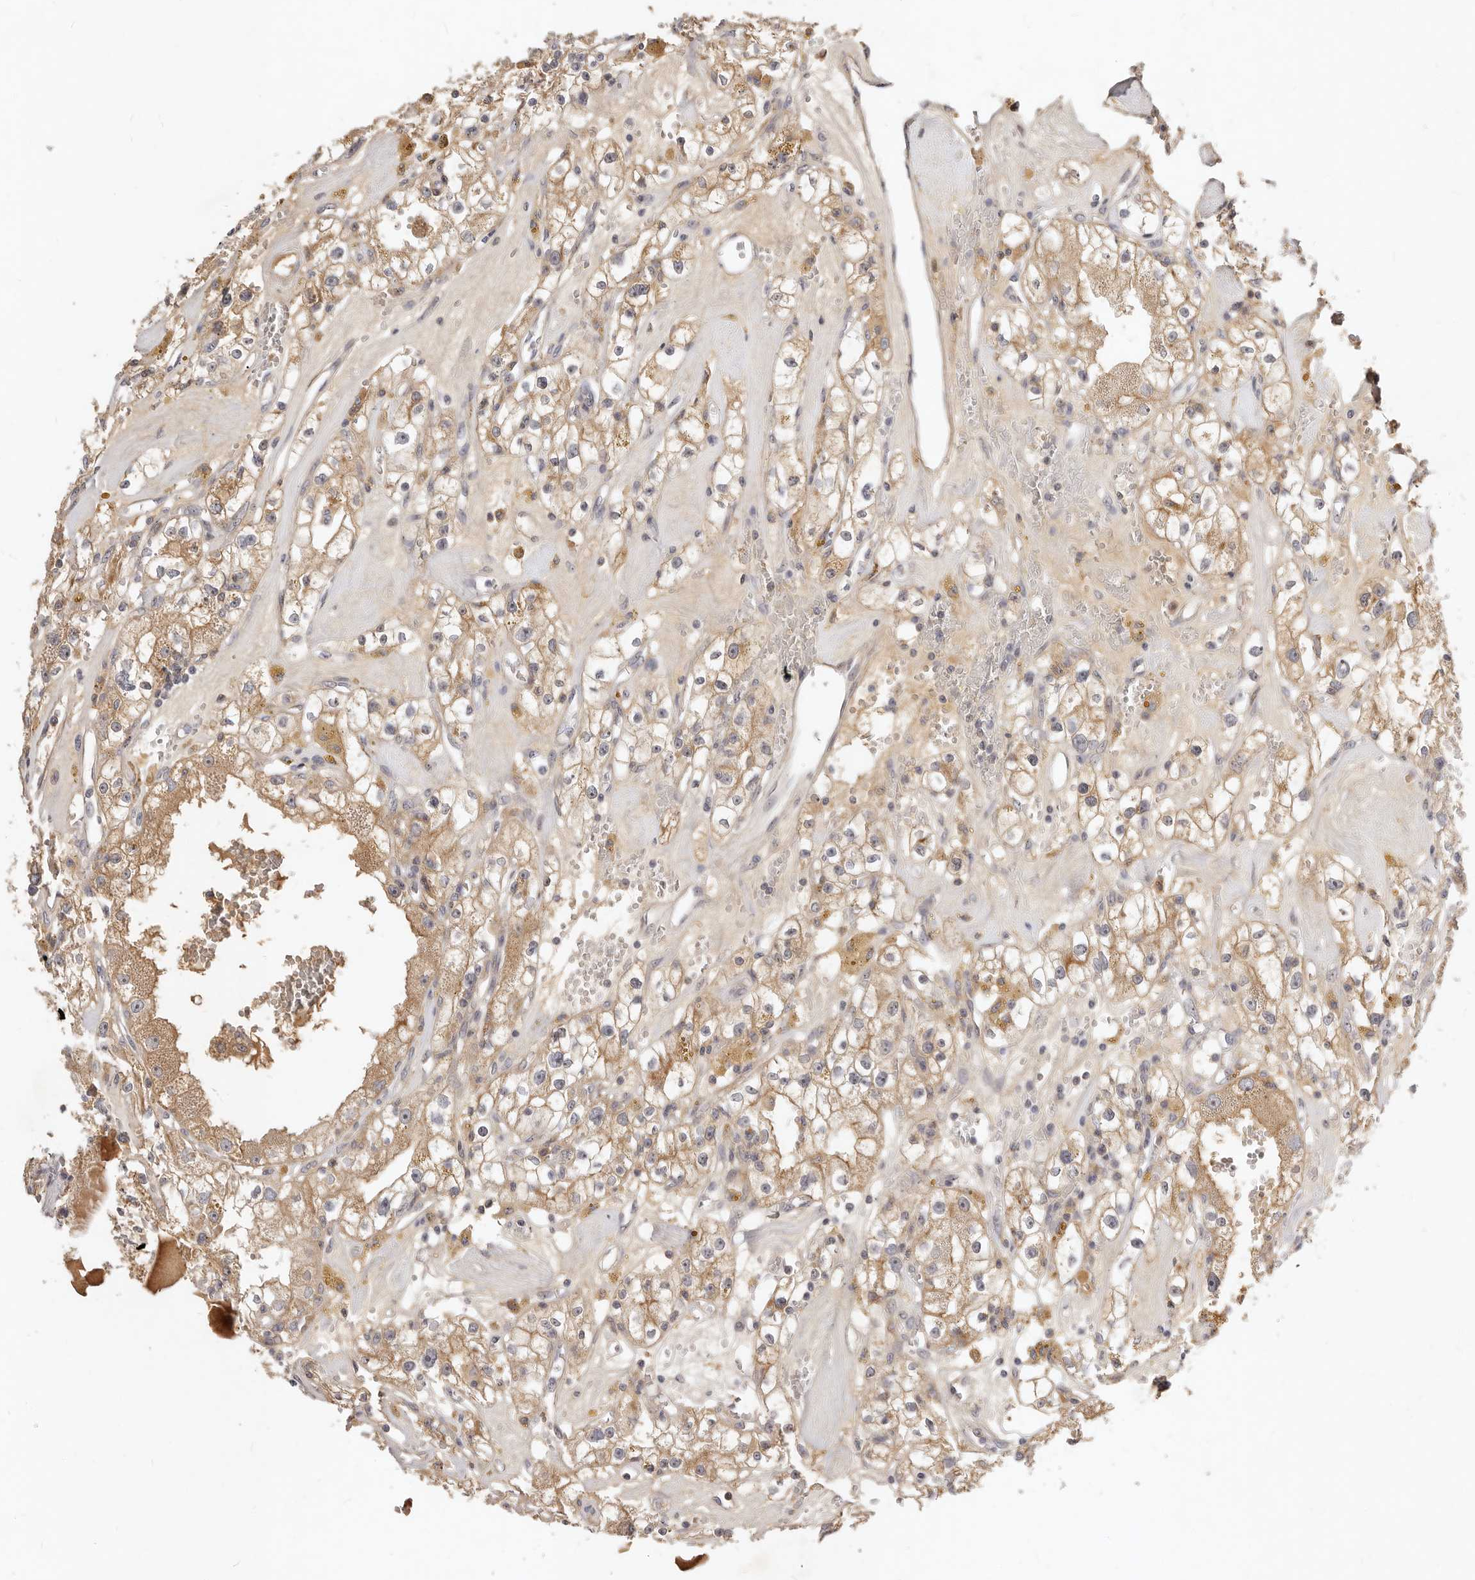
{"staining": {"intensity": "moderate", "quantity": ">75%", "location": "cytoplasmic/membranous"}, "tissue": "renal cancer", "cell_type": "Tumor cells", "image_type": "cancer", "snomed": [{"axis": "morphology", "description": "Adenocarcinoma, NOS"}, {"axis": "topography", "description": "Kidney"}], "caption": "Brown immunohistochemical staining in renal adenocarcinoma displays moderate cytoplasmic/membranous expression in approximately >75% of tumor cells.", "gene": "MICALL2", "patient": {"sex": "male", "age": 56}}